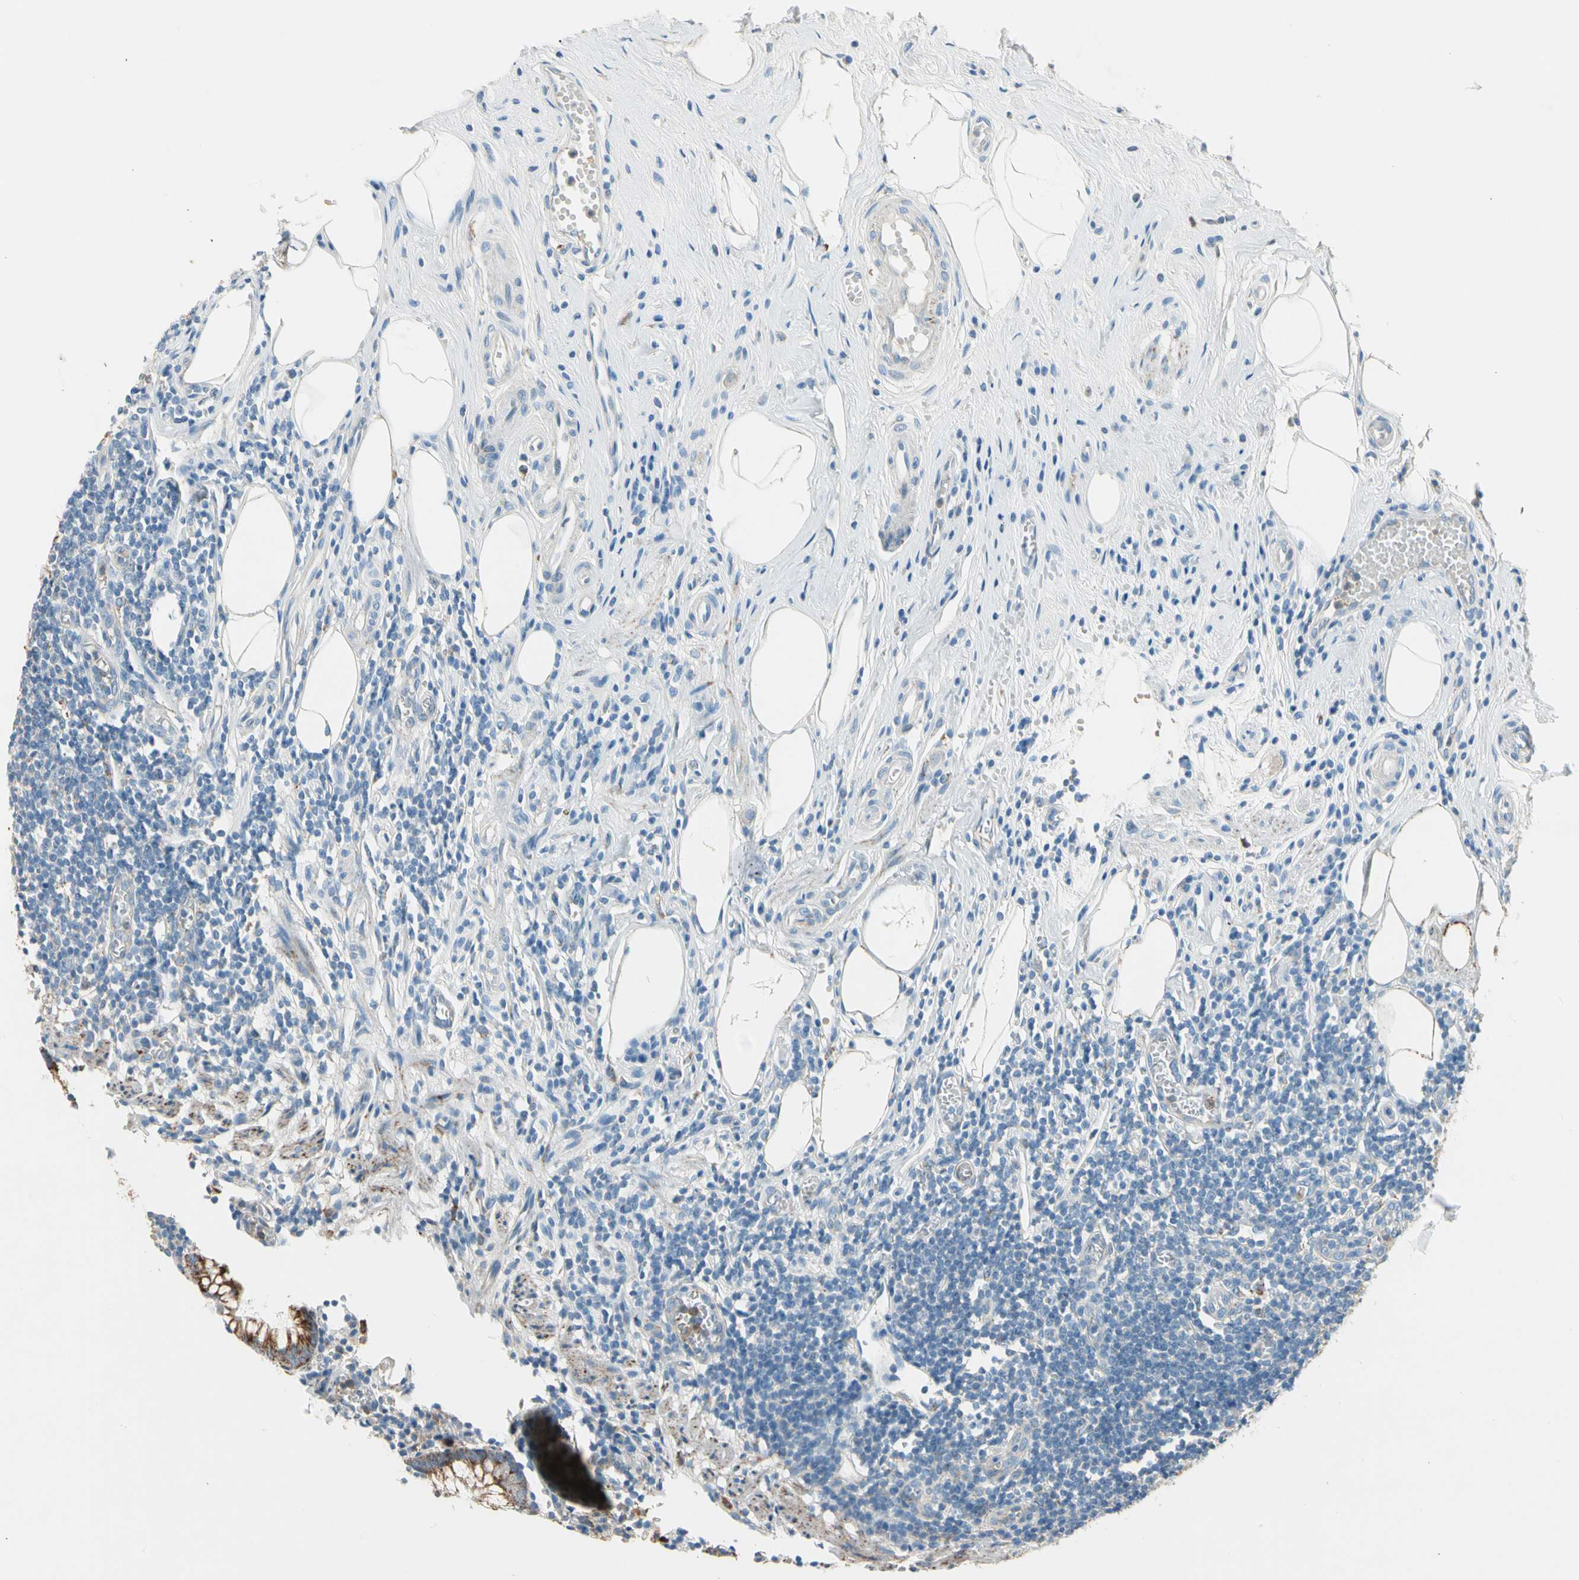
{"staining": {"intensity": "moderate", "quantity": ">75%", "location": "cytoplasmic/membranous"}, "tissue": "appendix", "cell_type": "Glandular cells", "image_type": "normal", "snomed": [{"axis": "morphology", "description": "Normal tissue, NOS"}, {"axis": "topography", "description": "Appendix"}], "caption": "Approximately >75% of glandular cells in normal appendix exhibit moderate cytoplasmic/membranous protein staining as visualized by brown immunohistochemical staining.", "gene": "LY6G6F", "patient": {"sex": "male", "age": 38}}